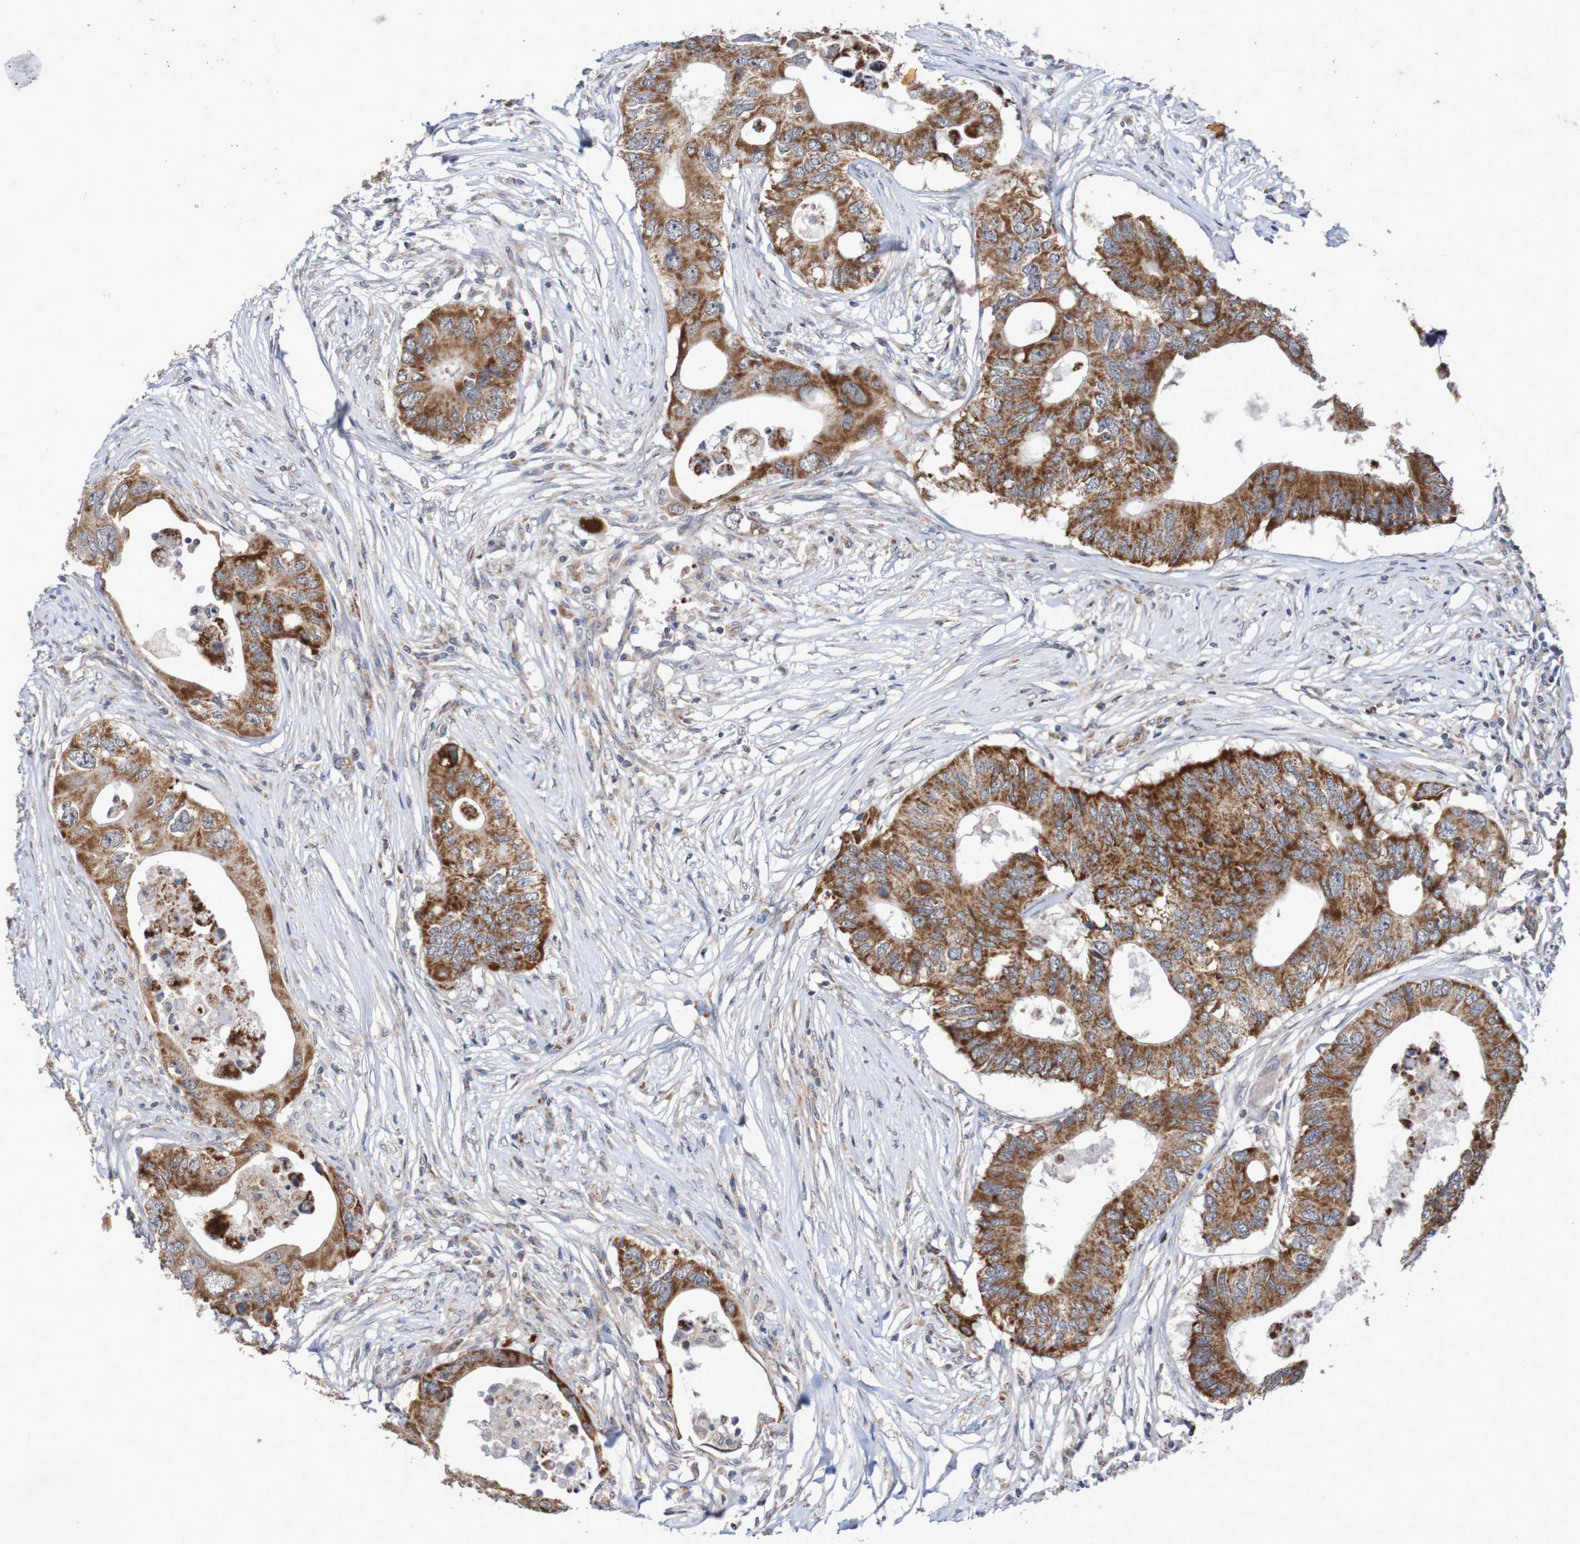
{"staining": {"intensity": "strong", "quantity": ">75%", "location": "cytoplasmic/membranous"}, "tissue": "colorectal cancer", "cell_type": "Tumor cells", "image_type": "cancer", "snomed": [{"axis": "morphology", "description": "Adenocarcinoma, NOS"}, {"axis": "topography", "description": "Colon"}], "caption": "Protein staining reveals strong cytoplasmic/membranous staining in approximately >75% of tumor cells in adenocarcinoma (colorectal). (DAB (3,3'-diaminobenzidine) IHC, brown staining for protein, blue staining for nuclei).", "gene": "DVL1", "patient": {"sex": "male", "age": 71}}